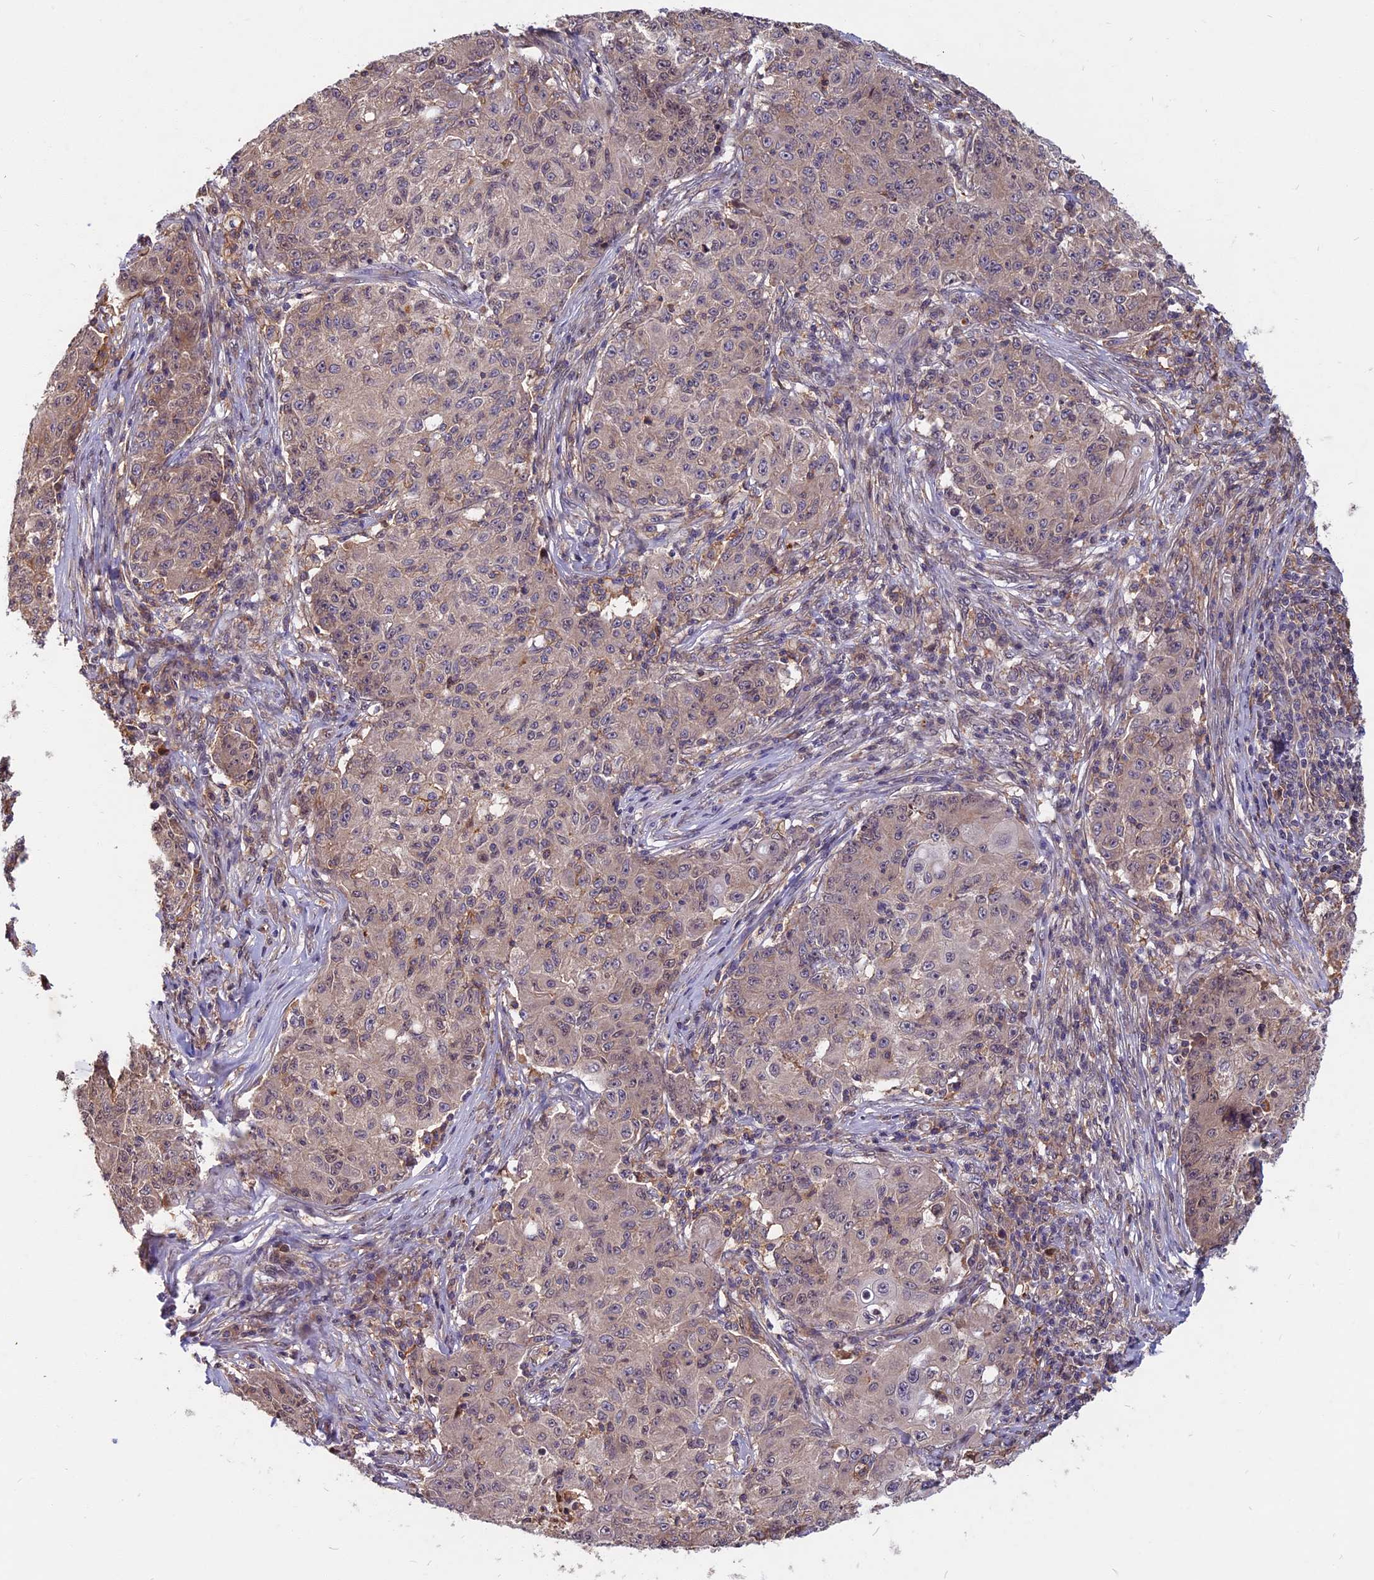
{"staining": {"intensity": "weak", "quantity": "25%-75%", "location": "cytoplasmic/membranous"}, "tissue": "ovarian cancer", "cell_type": "Tumor cells", "image_type": "cancer", "snomed": [{"axis": "morphology", "description": "Carcinoma, endometroid"}, {"axis": "topography", "description": "Ovary"}], "caption": "Brown immunohistochemical staining in human ovarian endometroid carcinoma shows weak cytoplasmic/membranous staining in about 25%-75% of tumor cells.", "gene": "SPG11", "patient": {"sex": "female", "age": 42}}